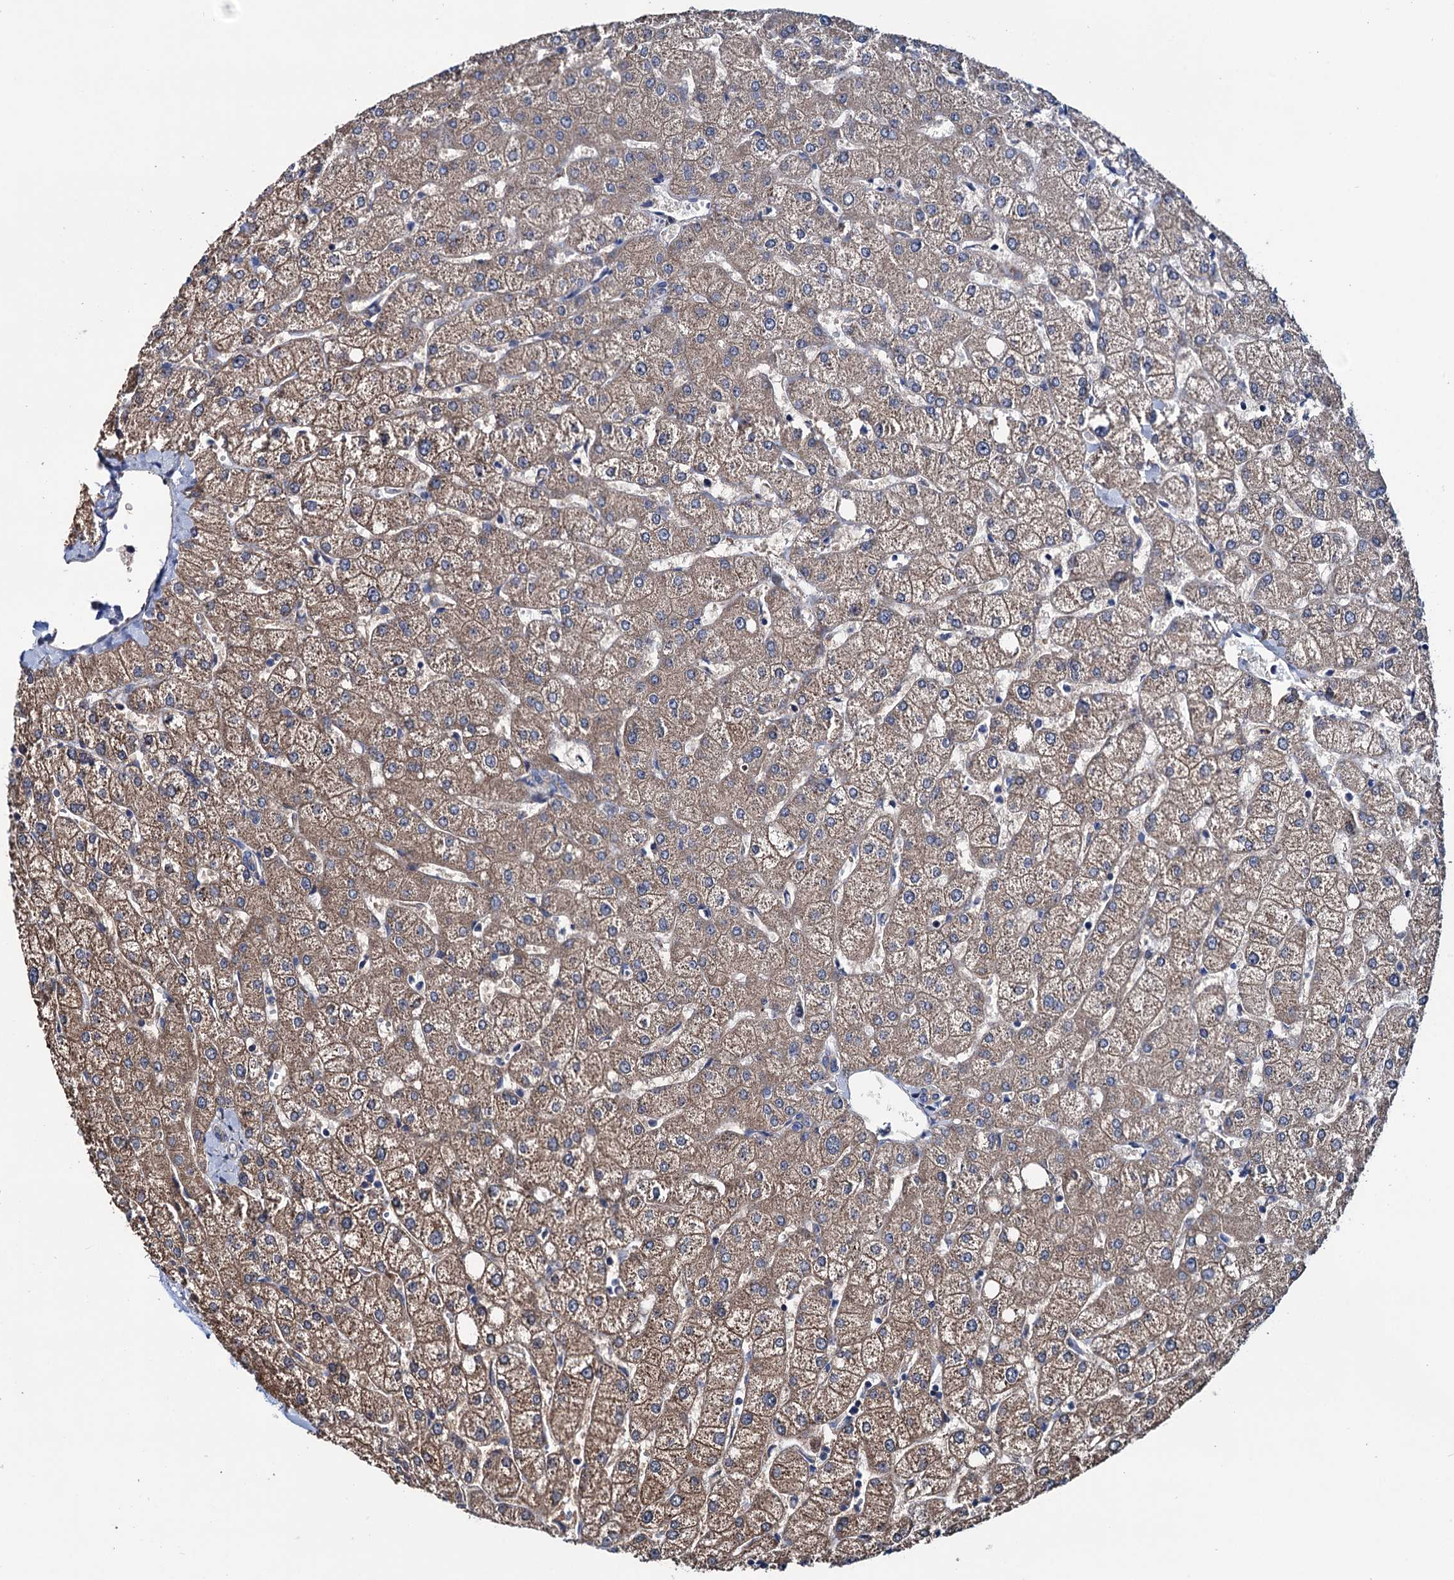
{"staining": {"intensity": "weak", "quantity": "<25%", "location": "cytoplasmic/membranous"}, "tissue": "liver", "cell_type": "Cholangiocytes", "image_type": "normal", "snomed": [{"axis": "morphology", "description": "Normal tissue, NOS"}, {"axis": "topography", "description": "Liver"}], "caption": "Immunohistochemistry (IHC) of unremarkable liver reveals no expression in cholangiocytes. (DAB (3,3'-diaminobenzidine) immunohistochemistry (IHC) with hematoxylin counter stain).", "gene": "EYA4", "patient": {"sex": "female", "age": 54}}